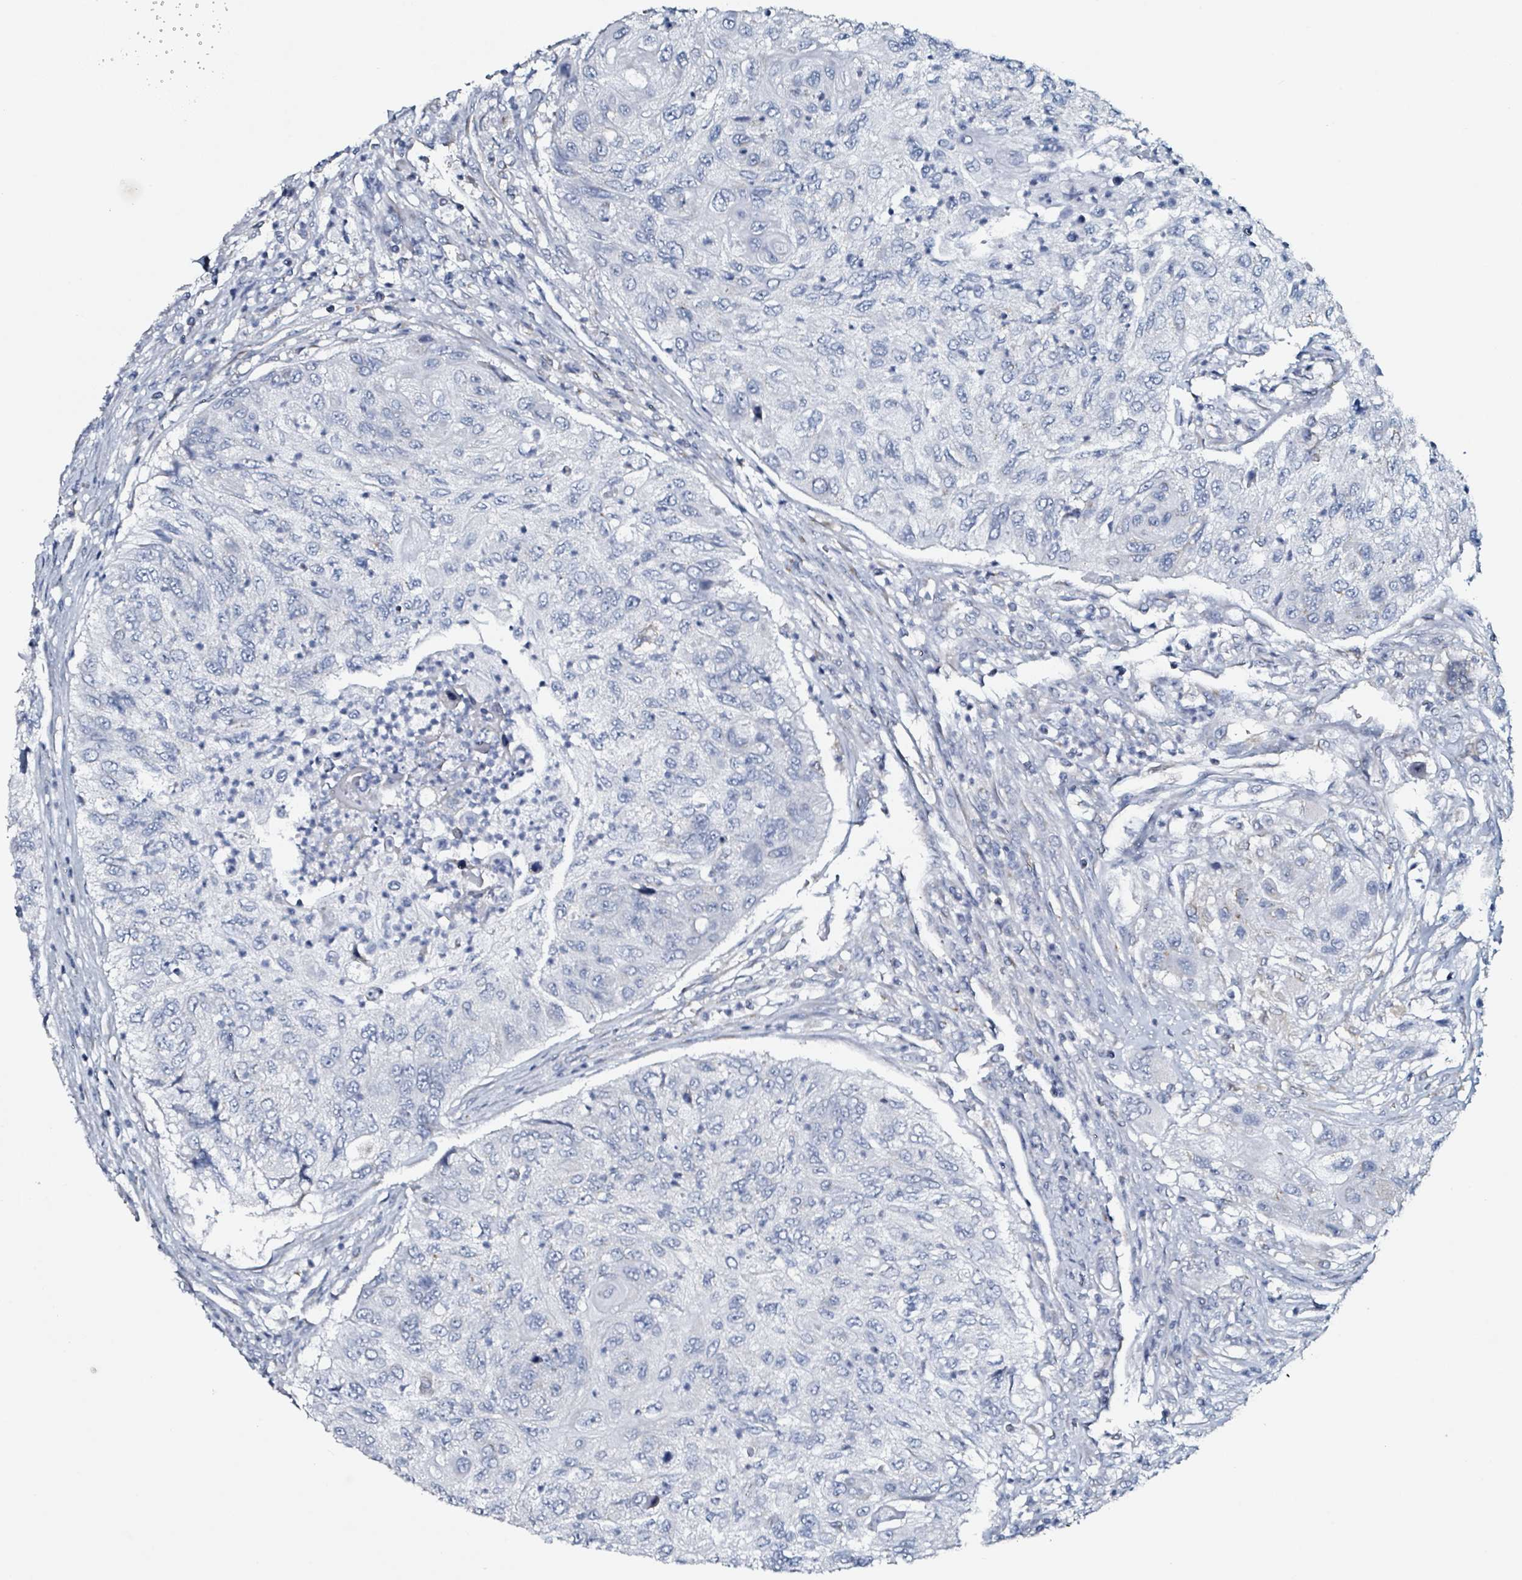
{"staining": {"intensity": "negative", "quantity": "none", "location": "none"}, "tissue": "urothelial cancer", "cell_type": "Tumor cells", "image_type": "cancer", "snomed": [{"axis": "morphology", "description": "Urothelial carcinoma, High grade"}, {"axis": "topography", "description": "Urinary bladder"}], "caption": "An IHC image of urothelial cancer is shown. There is no staining in tumor cells of urothelial cancer.", "gene": "B3GAT3", "patient": {"sex": "female", "age": 60}}